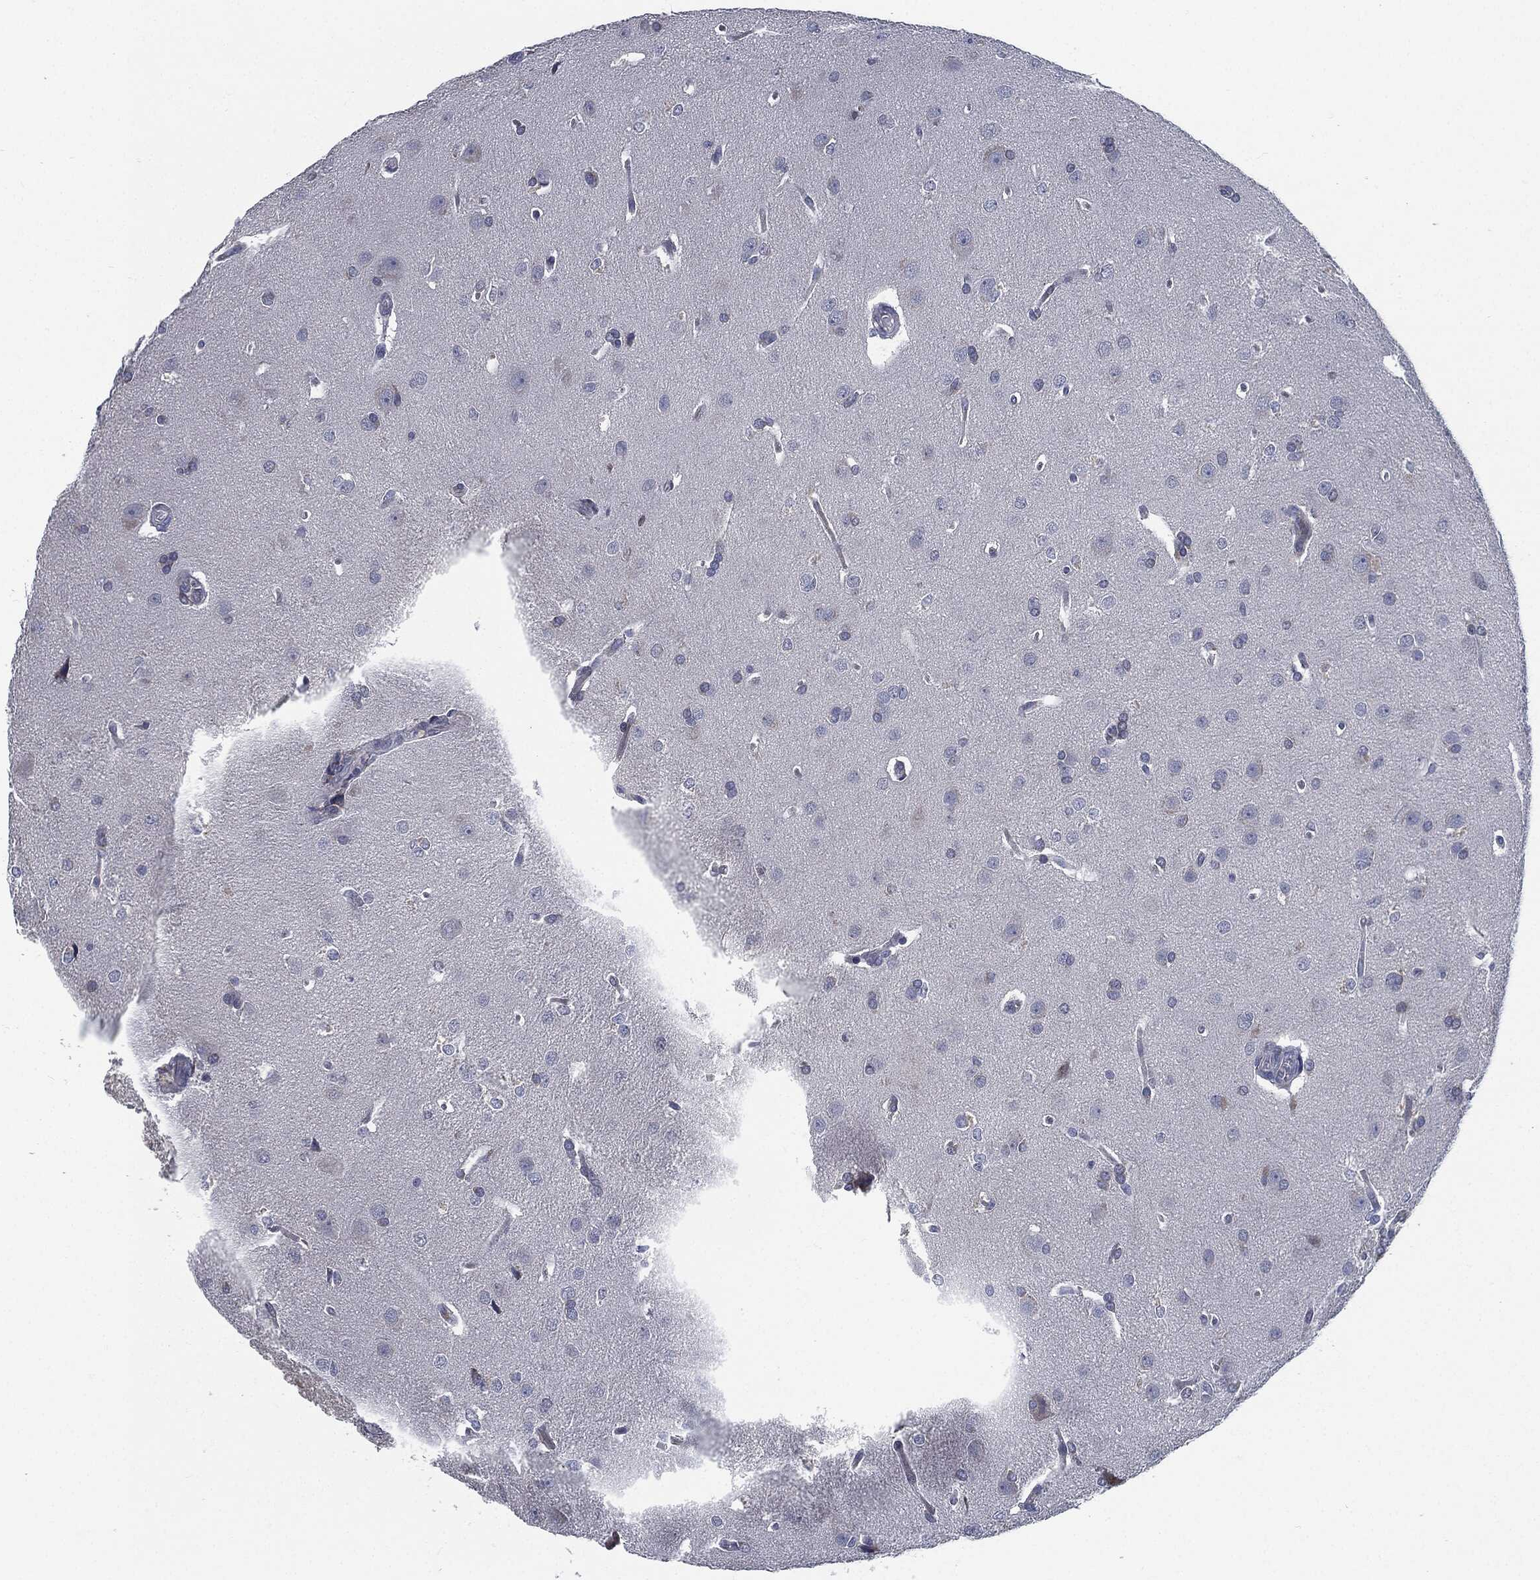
{"staining": {"intensity": "negative", "quantity": "none", "location": "none"}, "tissue": "glioma", "cell_type": "Tumor cells", "image_type": "cancer", "snomed": [{"axis": "morphology", "description": "Glioma, malignant, Low grade"}, {"axis": "topography", "description": "Brain"}], "caption": "Photomicrograph shows no protein staining in tumor cells of malignant glioma (low-grade) tissue.", "gene": "SIGLEC9", "patient": {"sex": "female", "age": 32}}